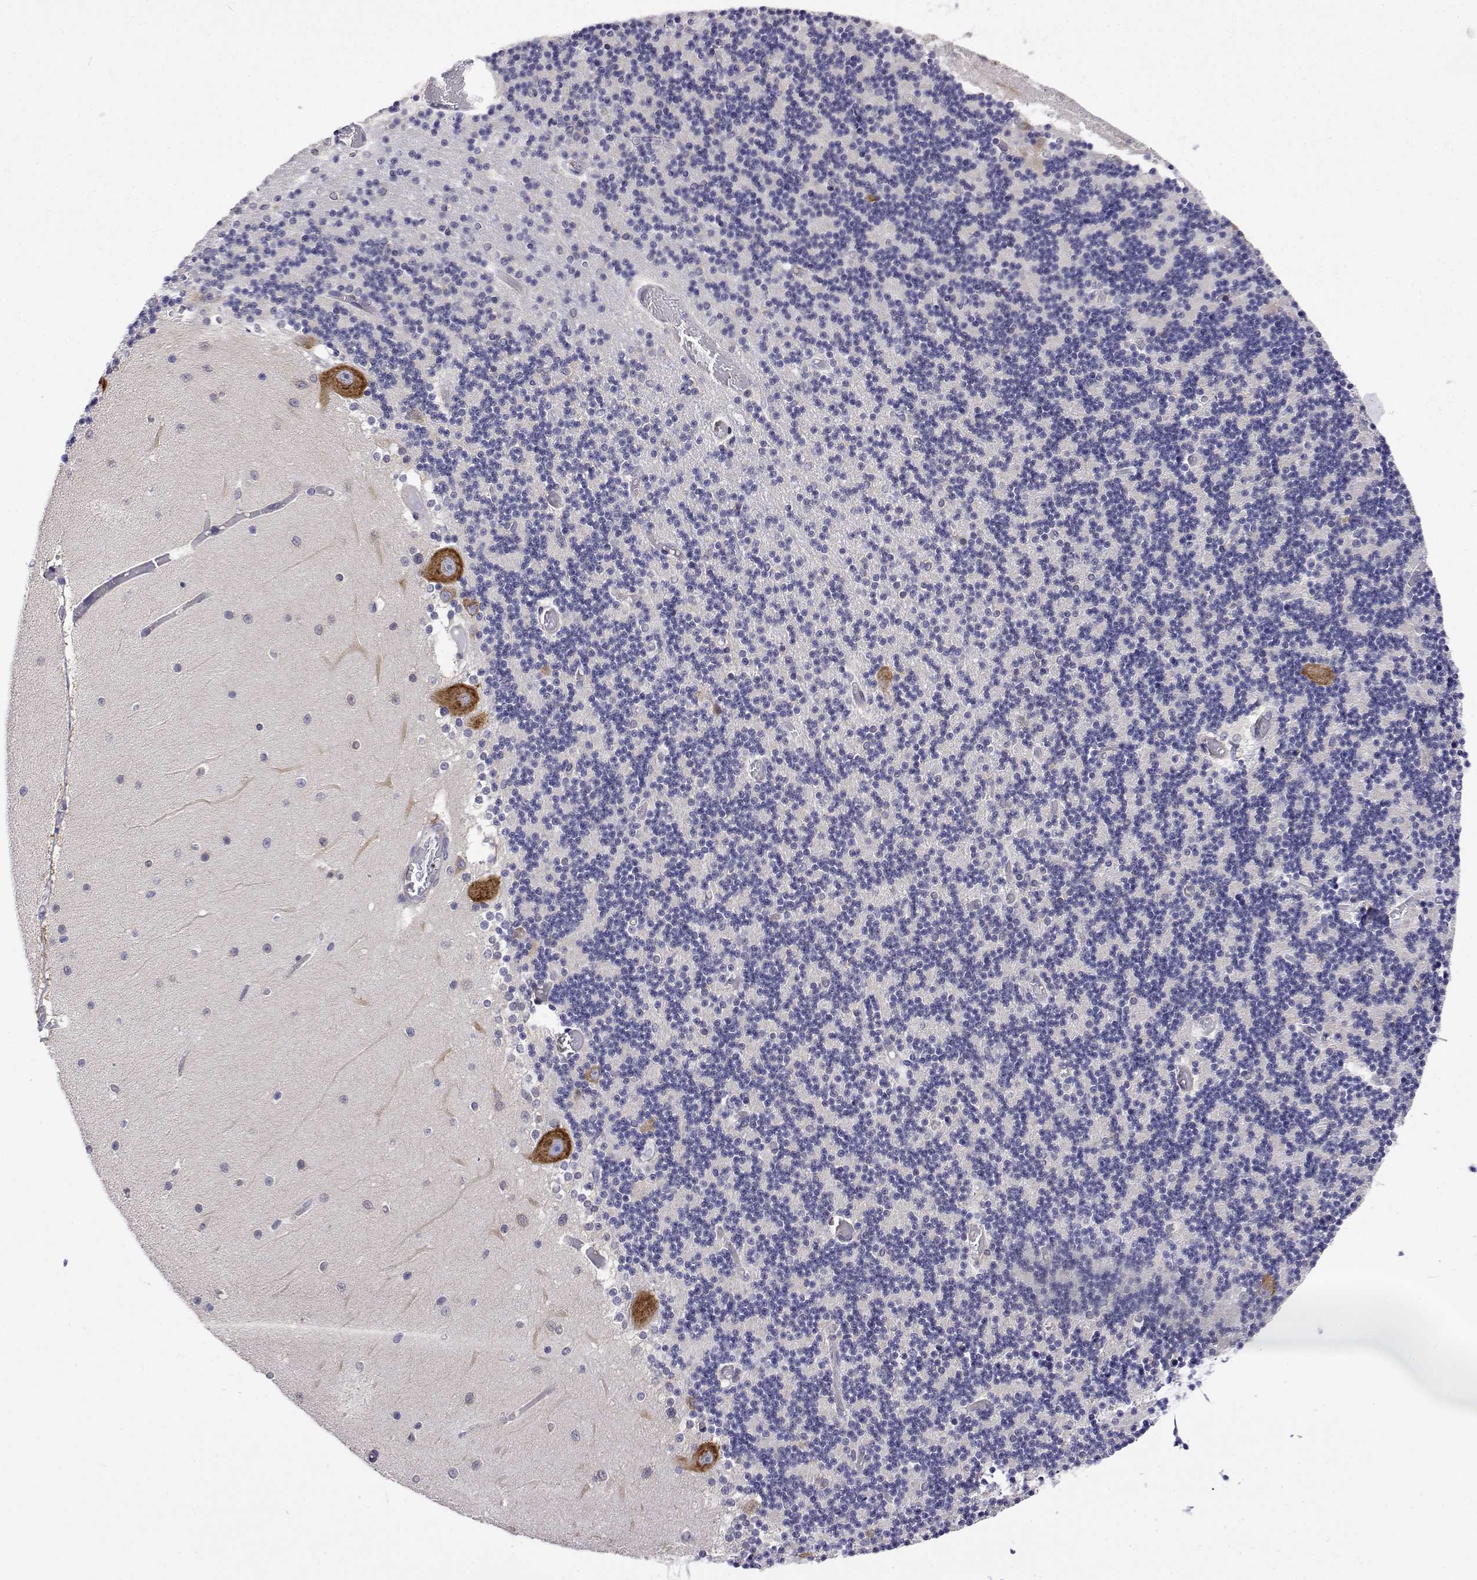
{"staining": {"intensity": "negative", "quantity": "none", "location": "none"}, "tissue": "cerebellum", "cell_type": "Cells in granular layer", "image_type": "normal", "snomed": [{"axis": "morphology", "description": "Normal tissue, NOS"}, {"axis": "topography", "description": "Cerebellum"}], "caption": "DAB (3,3'-diaminobenzidine) immunohistochemical staining of unremarkable cerebellum exhibits no significant staining in cells in granular layer. (DAB immunohistochemistry visualized using brightfield microscopy, high magnification).", "gene": "EEF1G", "patient": {"sex": "female", "age": 28}}